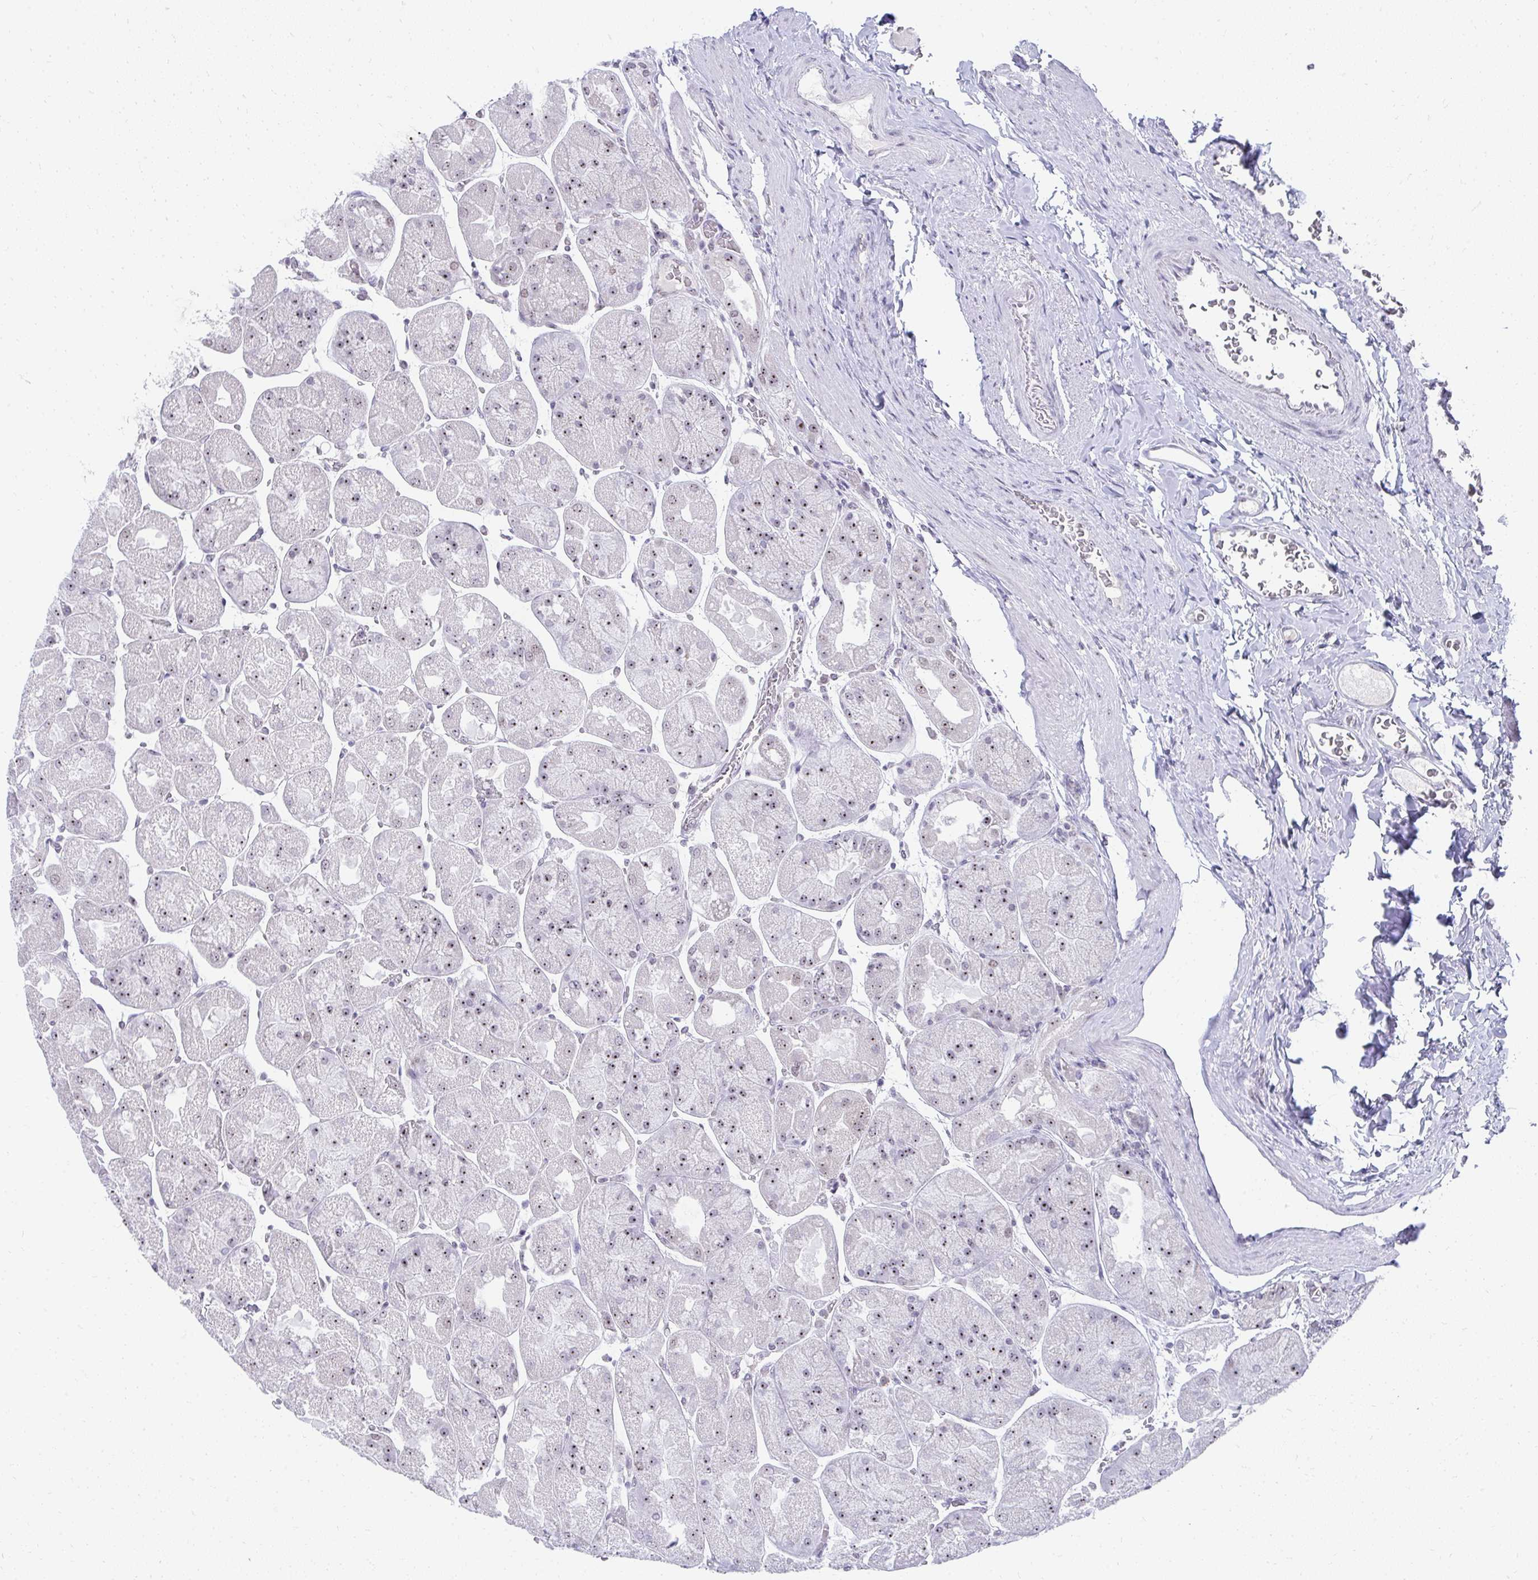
{"staining": {"intensity": "strong", "quantity": "25%-75%", "location": "nuclear"}, "tissue": "stomach", "cell_type": "Glandular cells", "image_type": "normal", "snomed": [{"axis": "morphology", "description": "Normal tissue, NOS"}, {"axis": "topography", "description": "Stomach"}], "caption": "Glandular cells exhibit strong nuclear staining in approximately 25%-75% of cells in normal stomach. (DAB IHC with brightfield microscopy, high magnification).", "gene": "HIRA", "patient": {"sex": "female", "age": 61}}